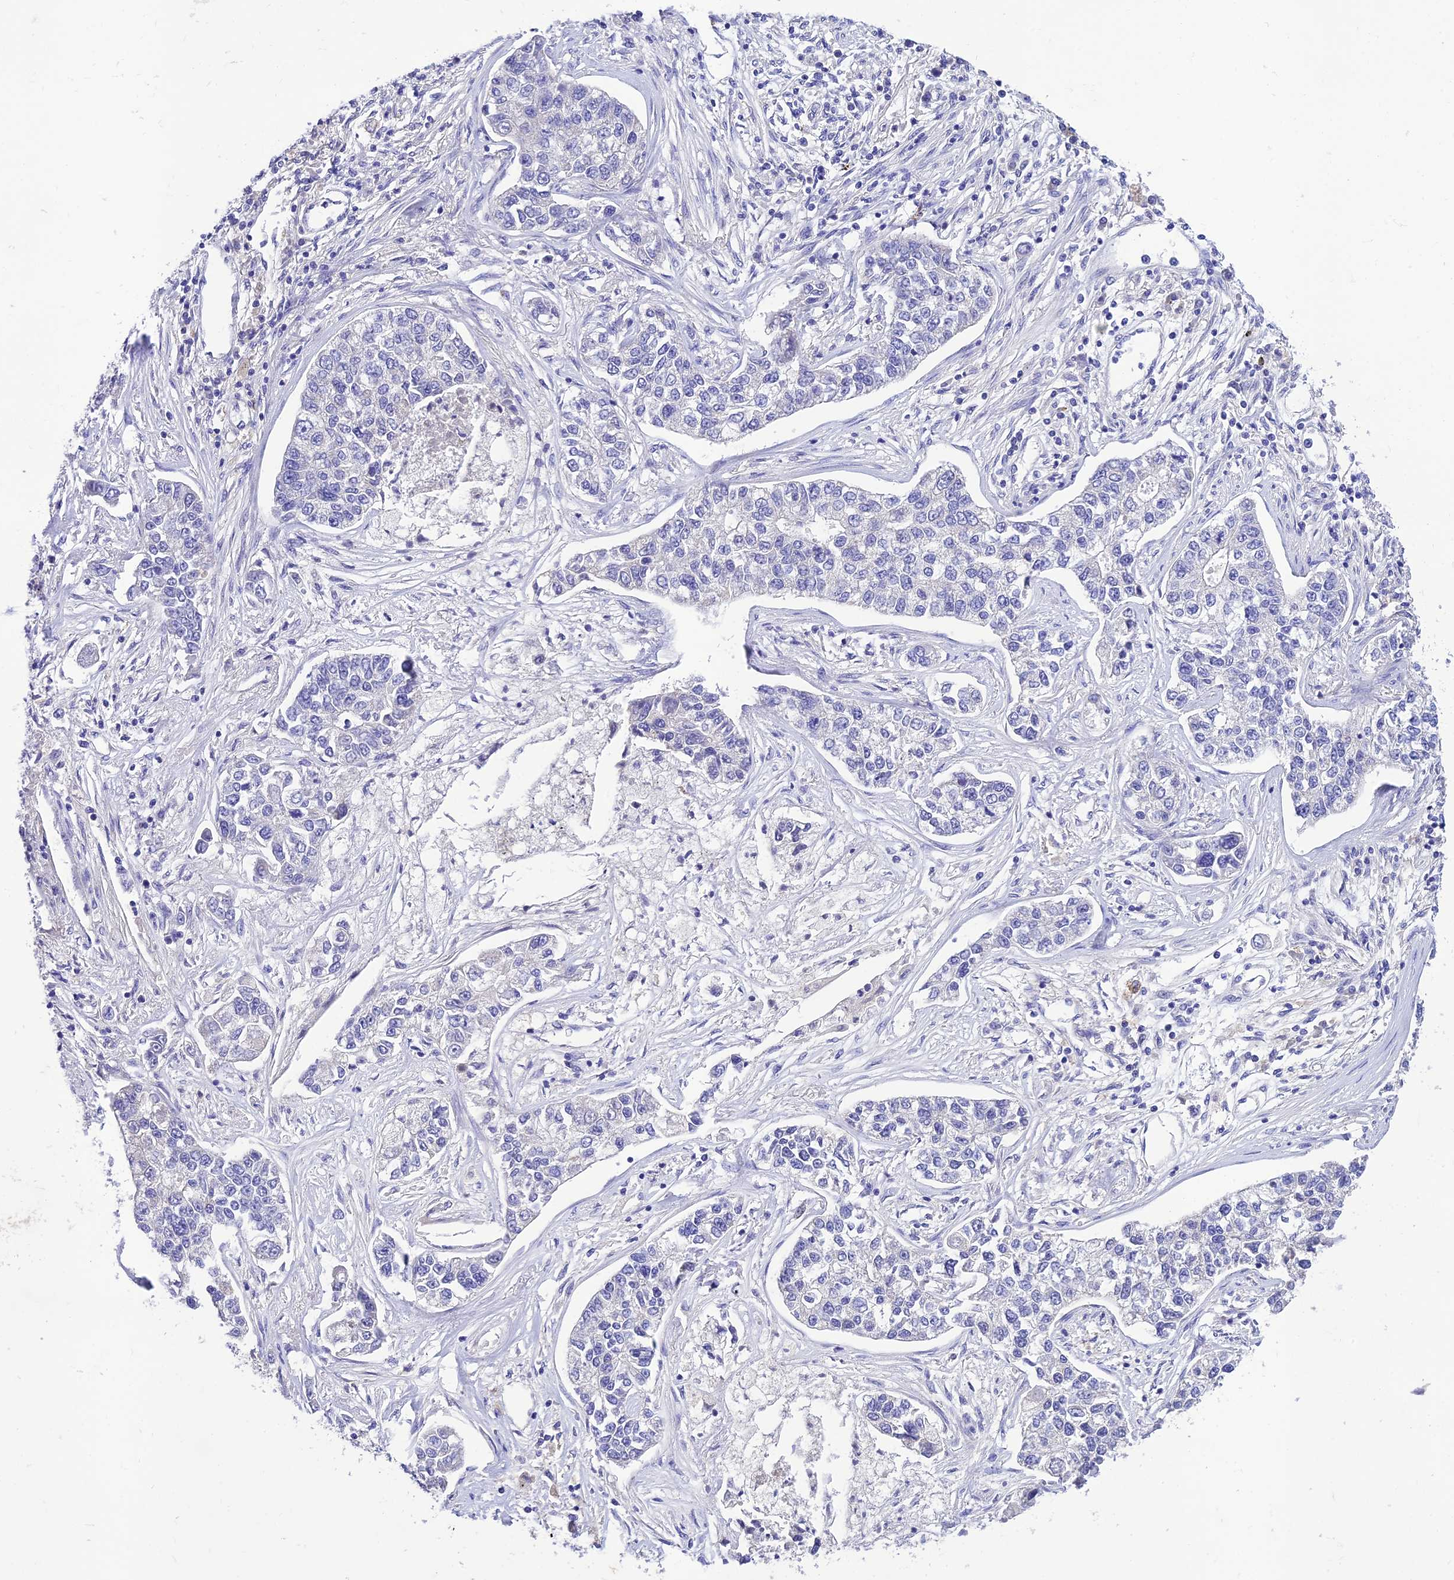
{"staining": {"intensity": "negative", "quantity": "none", "location": "none"}, "tissue": "lung cancer", "cell_type": "Tumor cells", "image_type": "cancer", "snomed": [{"axis": "morphology", "description": "Adenocarcinoma, NOS"}, {"axis": "topography", "description": "Lung"}], "caption": "IHC of lung cancer (adenocarcinoma) displays no staining in tumor cells.", "gene": "MS4A5", "patient": {"sex": "male", "age": 49}}